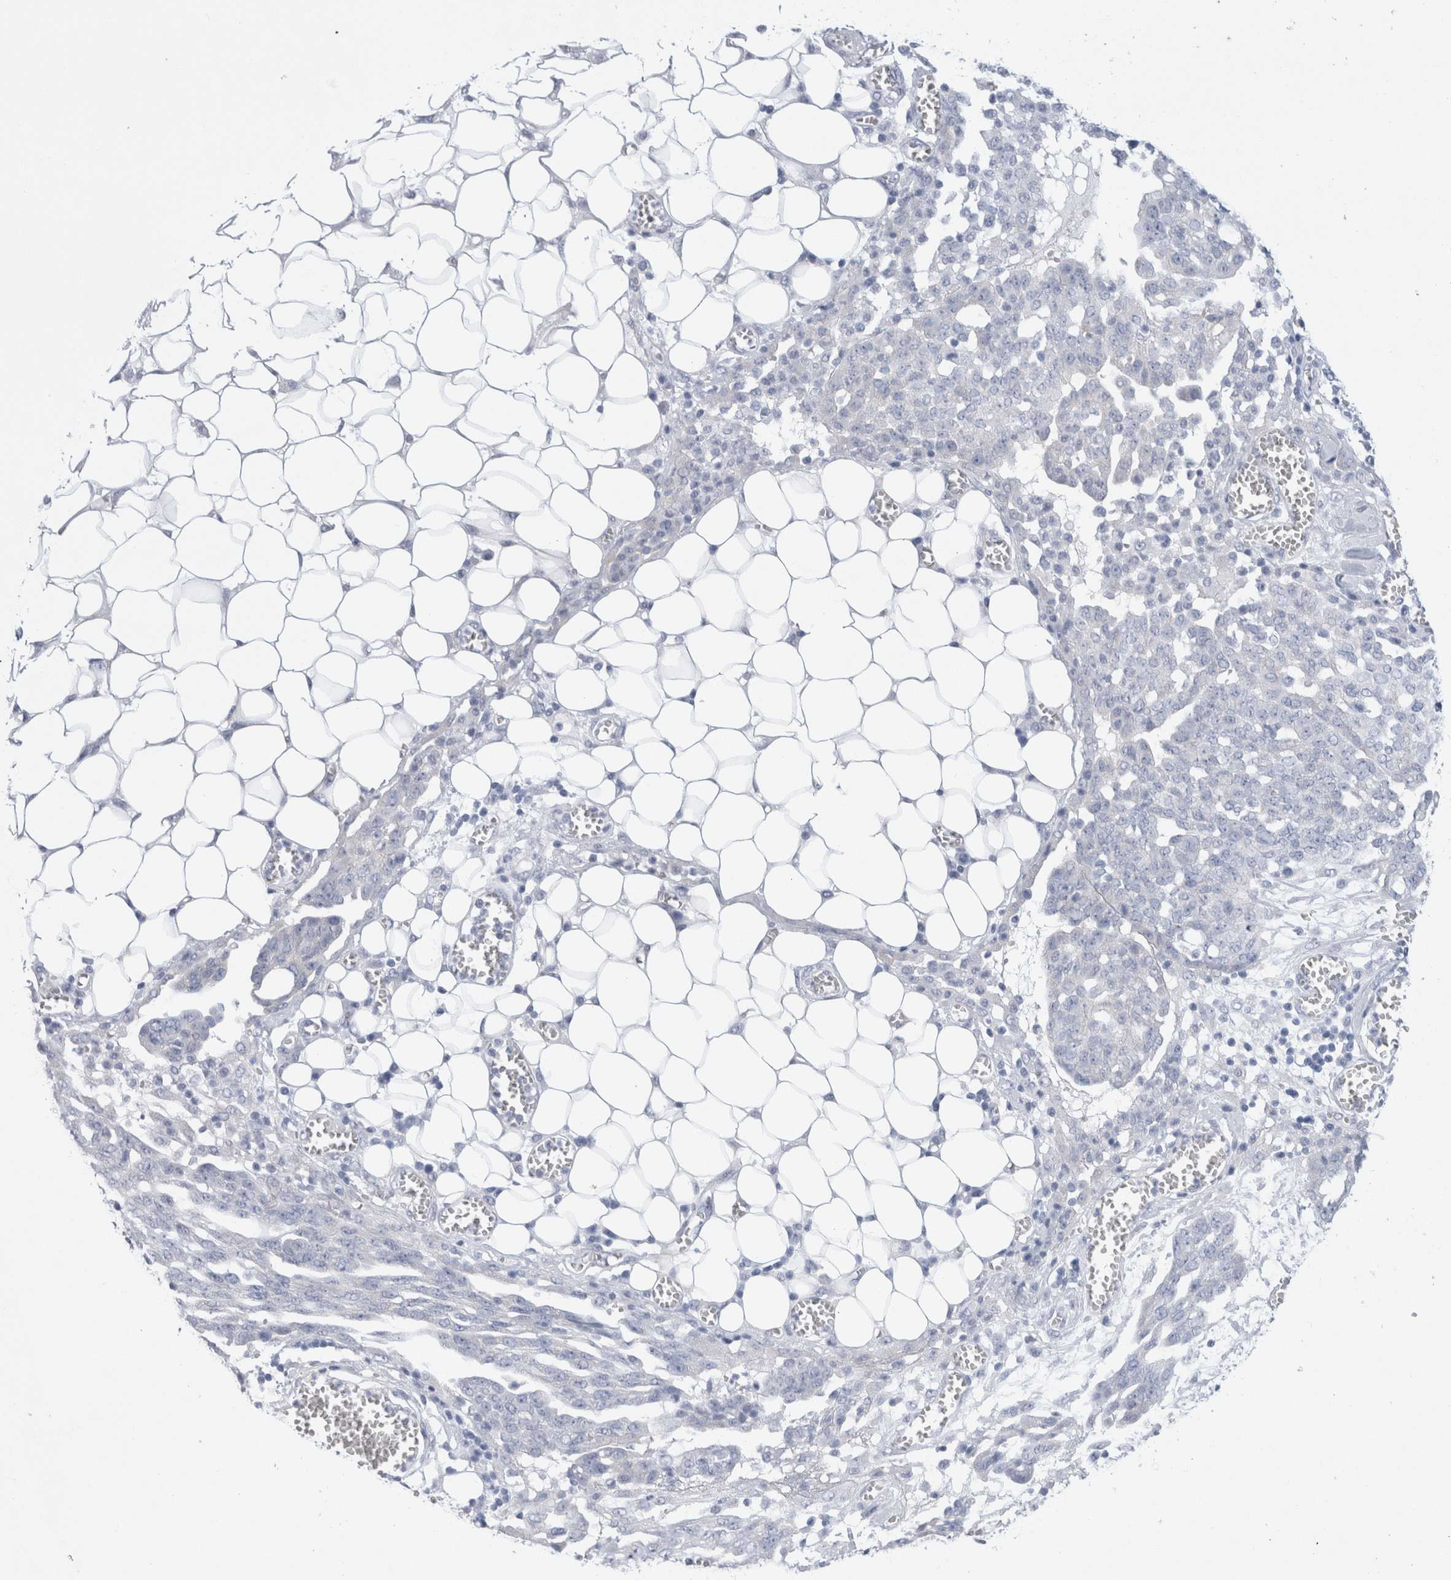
{"staining": {"intensity": "negative", "quantity": "none", "location": "none"}, "tissue": "ovarian cancer", "cell_type": "Tumor cells", "image_type": "cancer", "snomed": [{"axis": "morphology", "description": "Cystadenocarcinoma, serous, NOS"}, {"axis": "topography", "description": "Soft tissue"}, {"axis": "topography", "description": "Ovary"}], "caption": "Immunohistochemical staining of human ovarian cancer exhibits no significant expression in tumor cells.", "gene": "WIPF2", "patient": {"sex": "female", "age": 57}}